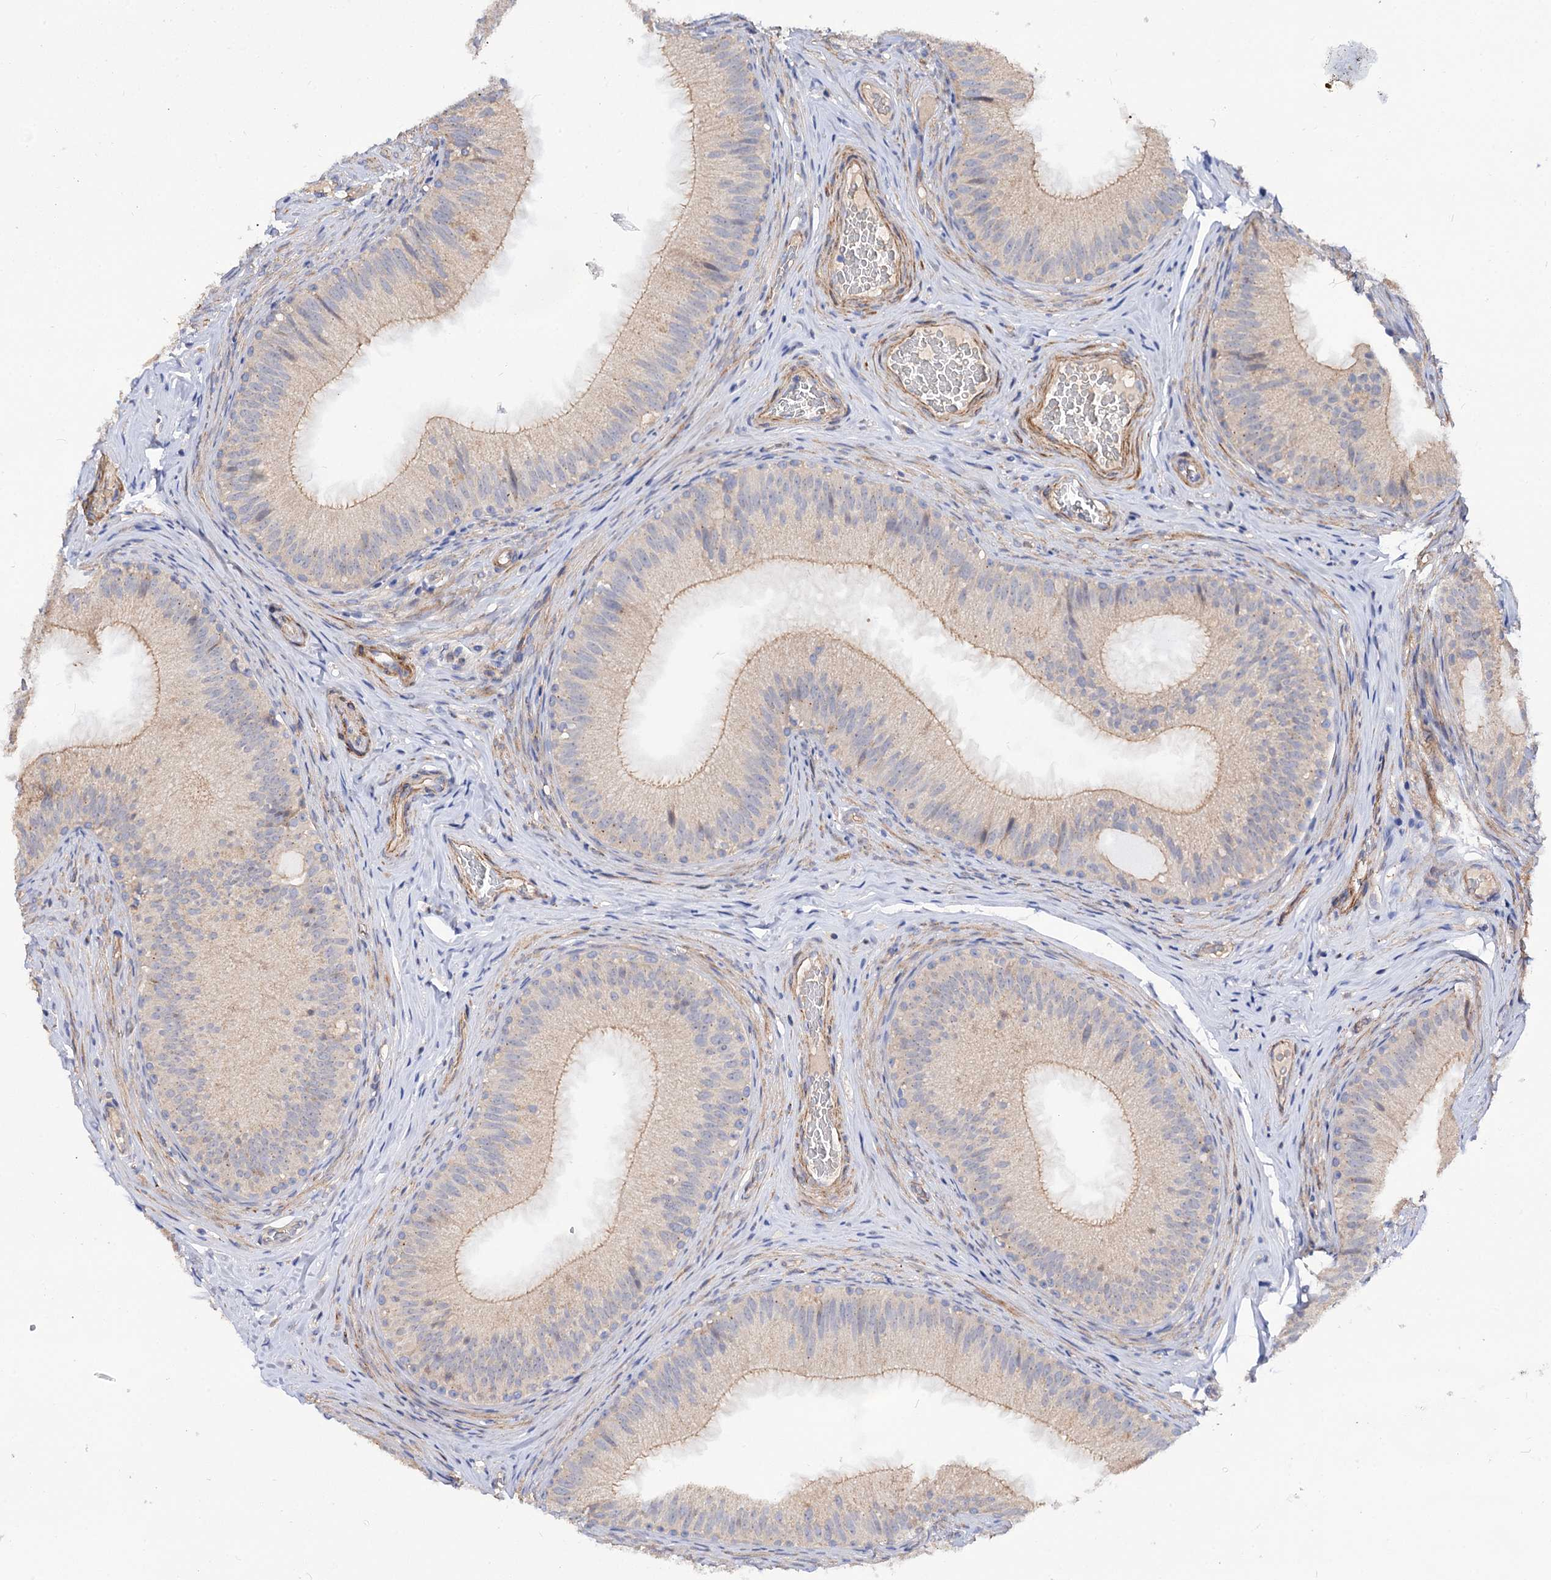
{"staining": {"intensity": "weak", "quantity": "25%-75%", "location": "cytoplasmic/membranous"}, "tissue": "epididymis", "cell_type": "Glandular cells", "image_type": "normal", "snomed": [{"axis": "morphology", "description": "Normal tissue, NOS"}, {"axis": "topography", "description": "Epididymis"}], "caption": "Epididymis stained with DAB (3,3'-diaminobenzidine) IHC displays low levels of weak cytoplasmic/membranous staining in approximately 25%-75% of glandular cells. The staining was performed using DAB to visualize the protein expression in brown, while the nuclei were stained in blue with hematoxylin (Magnification: 20x).", "gene": "NUDCD2", "patient": {"sex": "male", "age": 34}}